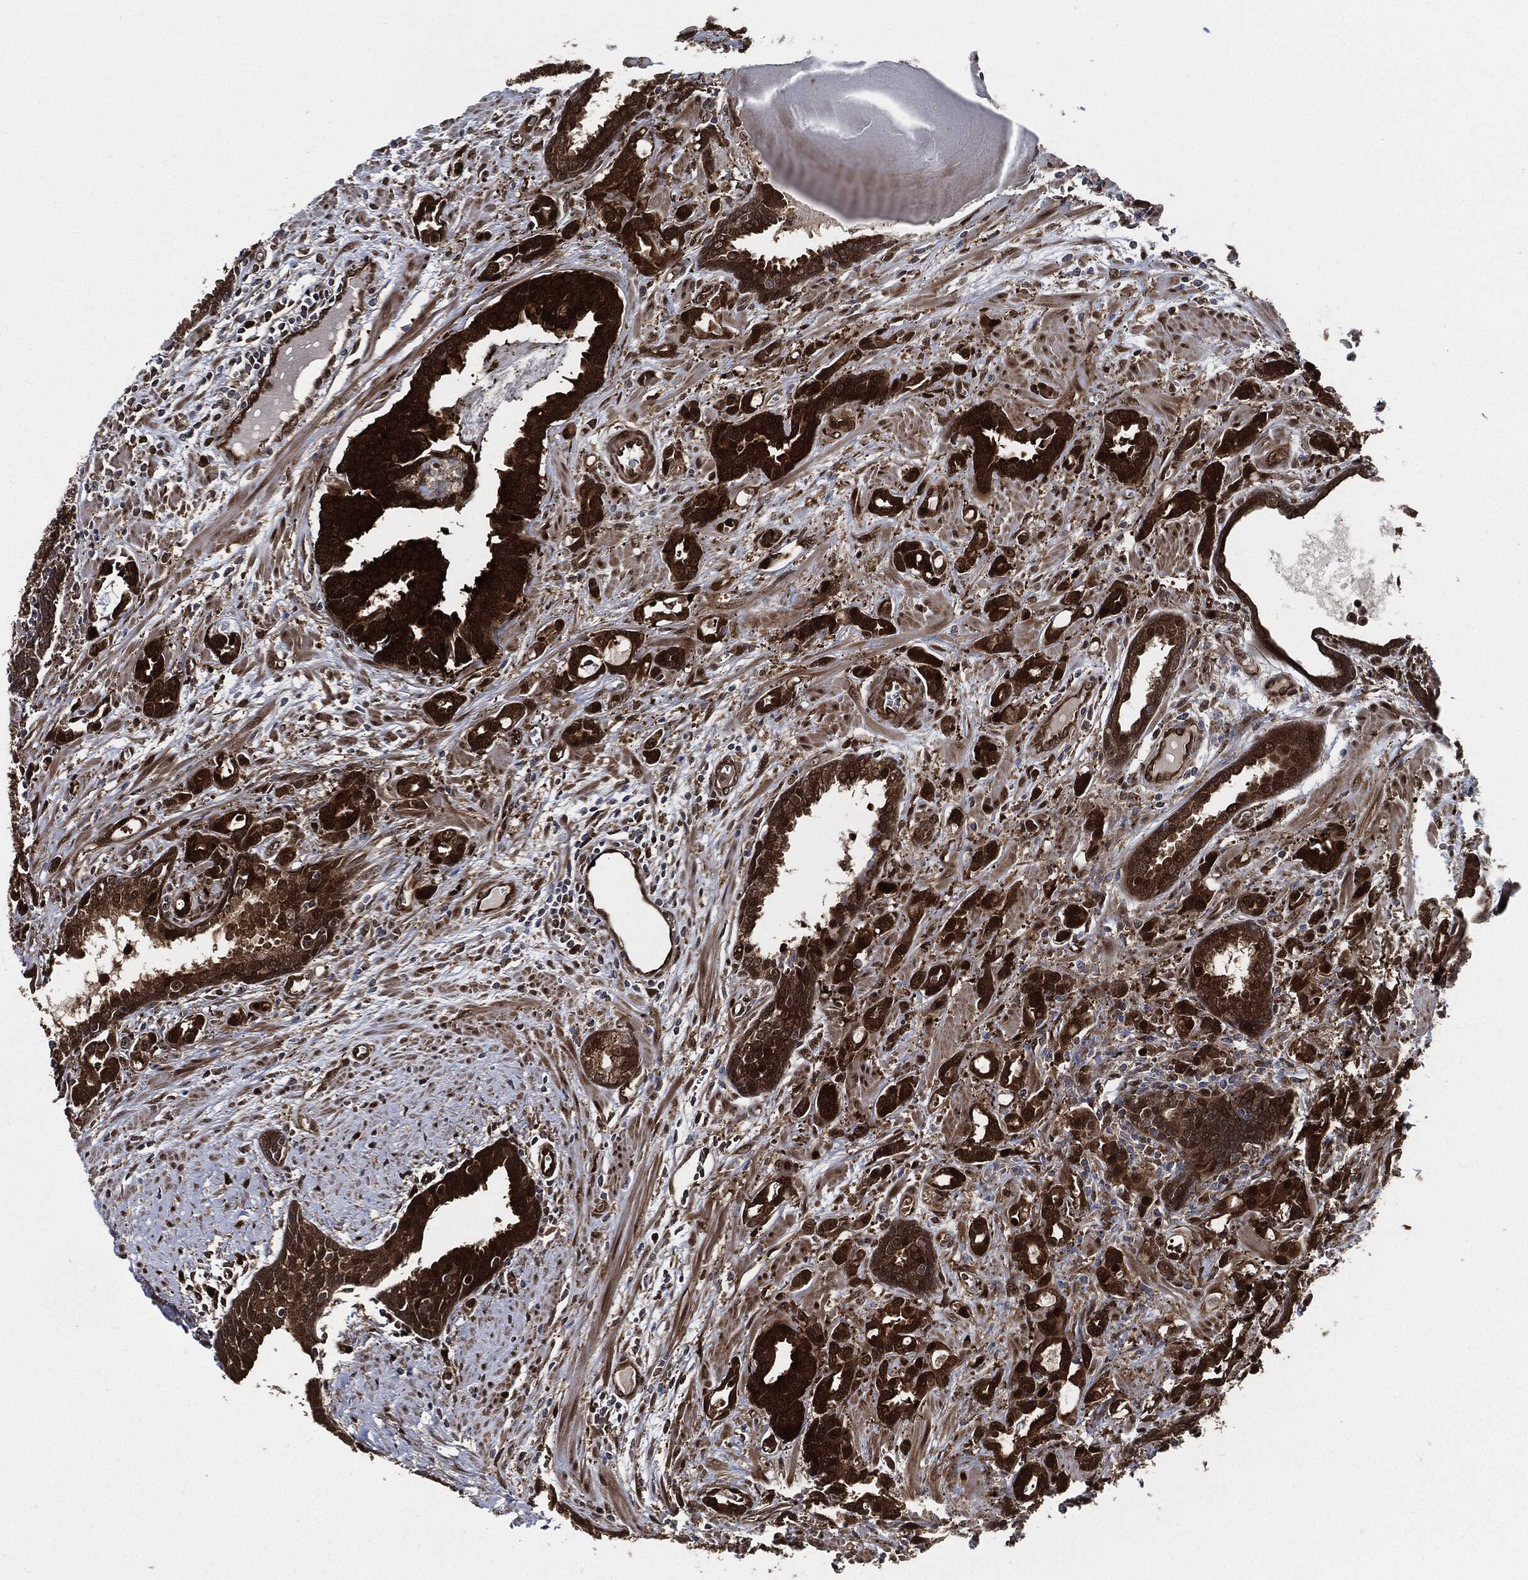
{"staining": {"intensity": "strong", "quantity": ">75%", "location": "cytoplasmic/membranous,nuclear"}, "tissue": "prostate cancer", "cell_type": "Tumor cells", "image_type": "cancer", "snomed": [{"axis": "morphology", "description": "Adenocarcinoma, NOS"}, {"axis": "topography", "description": "Prostate"}], "caption": "Strong cytoplasmic/membranous and nuclear expression for a protein is seen in about >75% of tumor cells of prostate adenocarcinoma using IHC.", "gene": "DCTN1", "patient": {"sex": "male", "age": 57}}